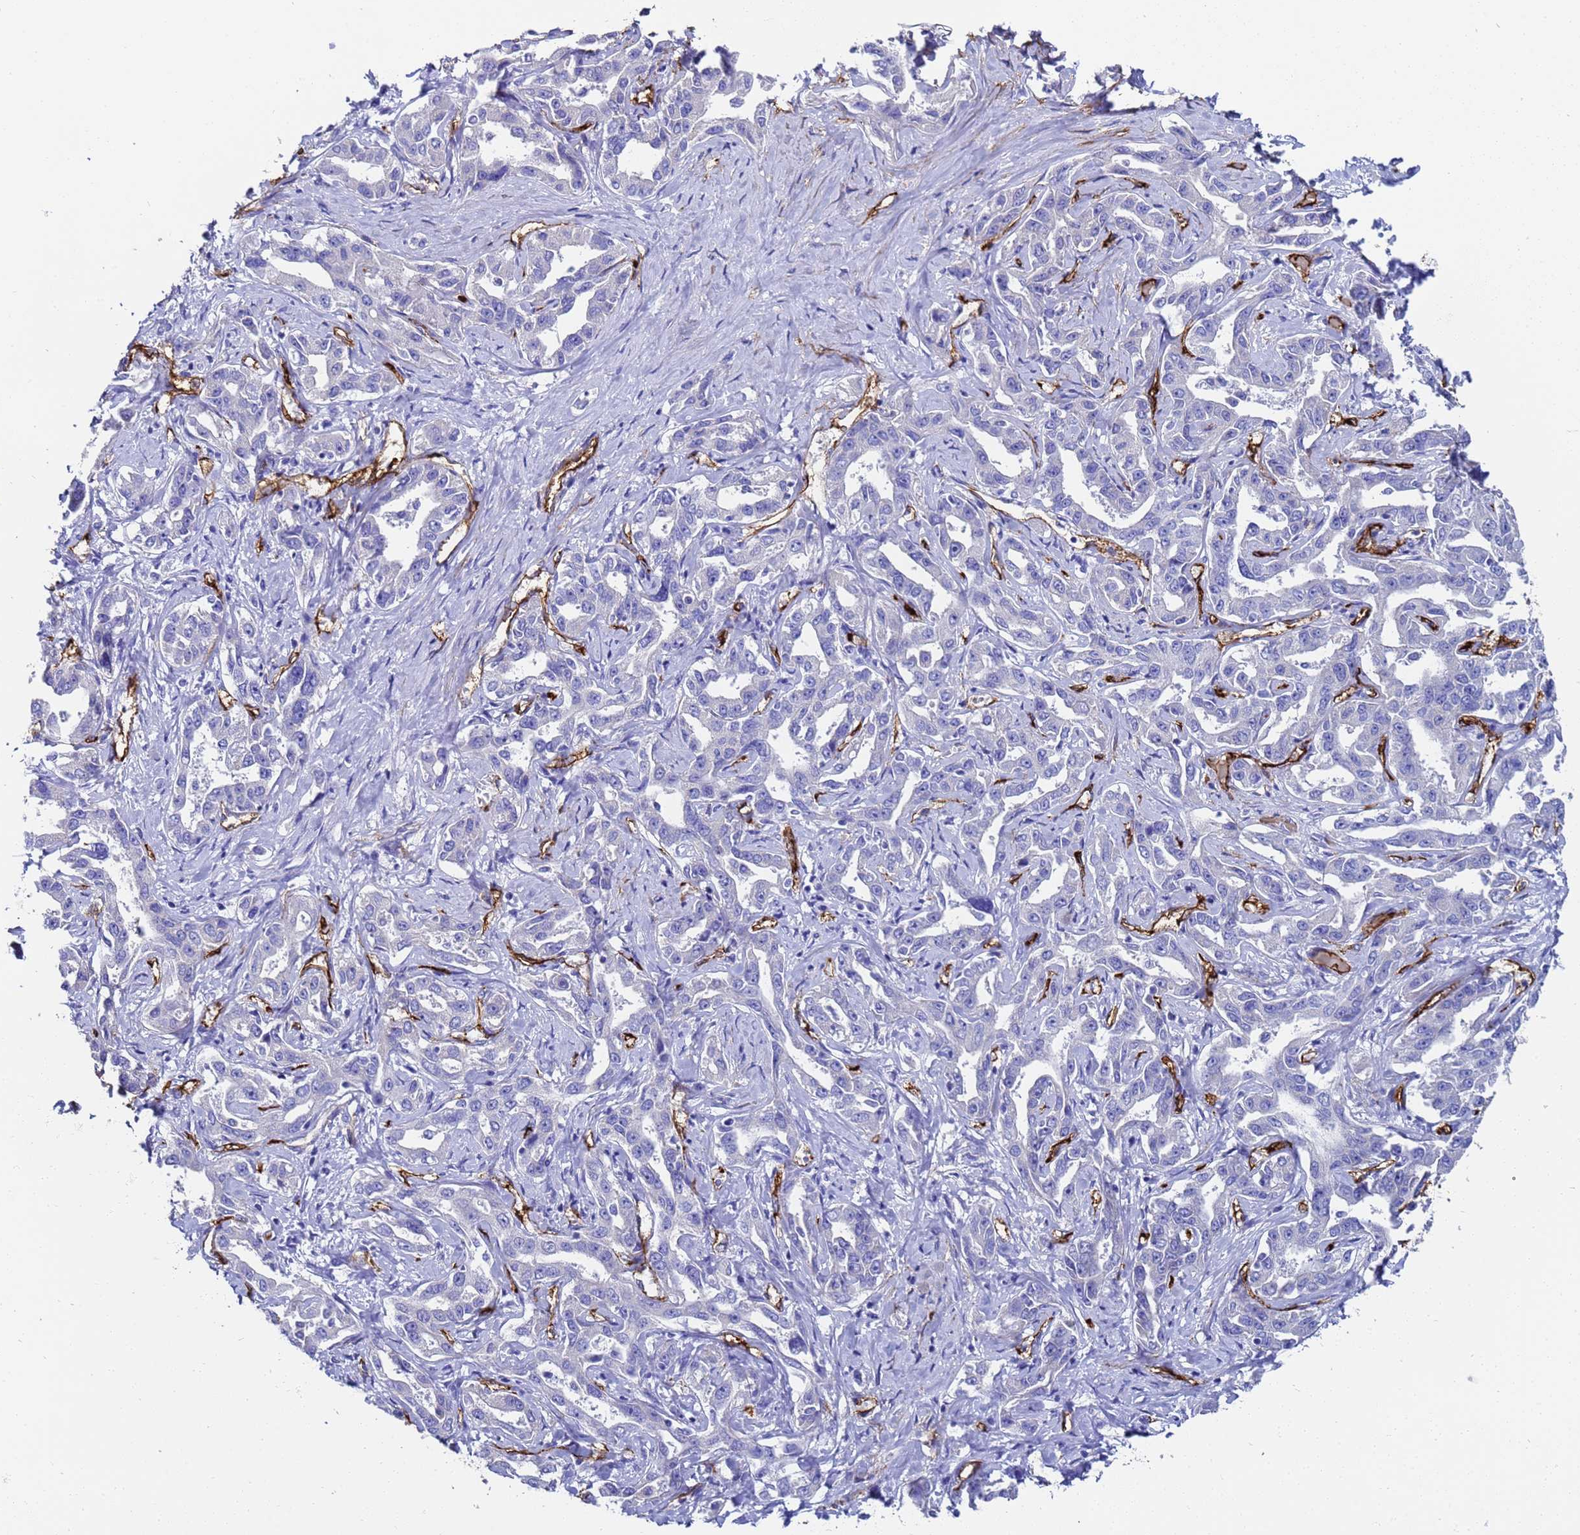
{"staining": {"intensity": "negative", "quantity": "none", "location": "none"}, "tissue": "liver cancer", "cell_type": "Tumor cells", "image_type": "cancer", "snomed": [{"axis": "morphology", "description": "Cholangiocarcinoma"}, {"axis": "topography", "description": "Liver"}], "caption": "Liver cholangiocarcinoma was stained to show a protein in brown. There is no significant positivity in tumor cells. The staining was performed using DAB to visualize the protein expression in brown, while the nuclei were stained in blue with hematoxylin (Magnification: 20x).", "gene": "ADIPOQ", "patient": {"sex": "male", "age": 59}}